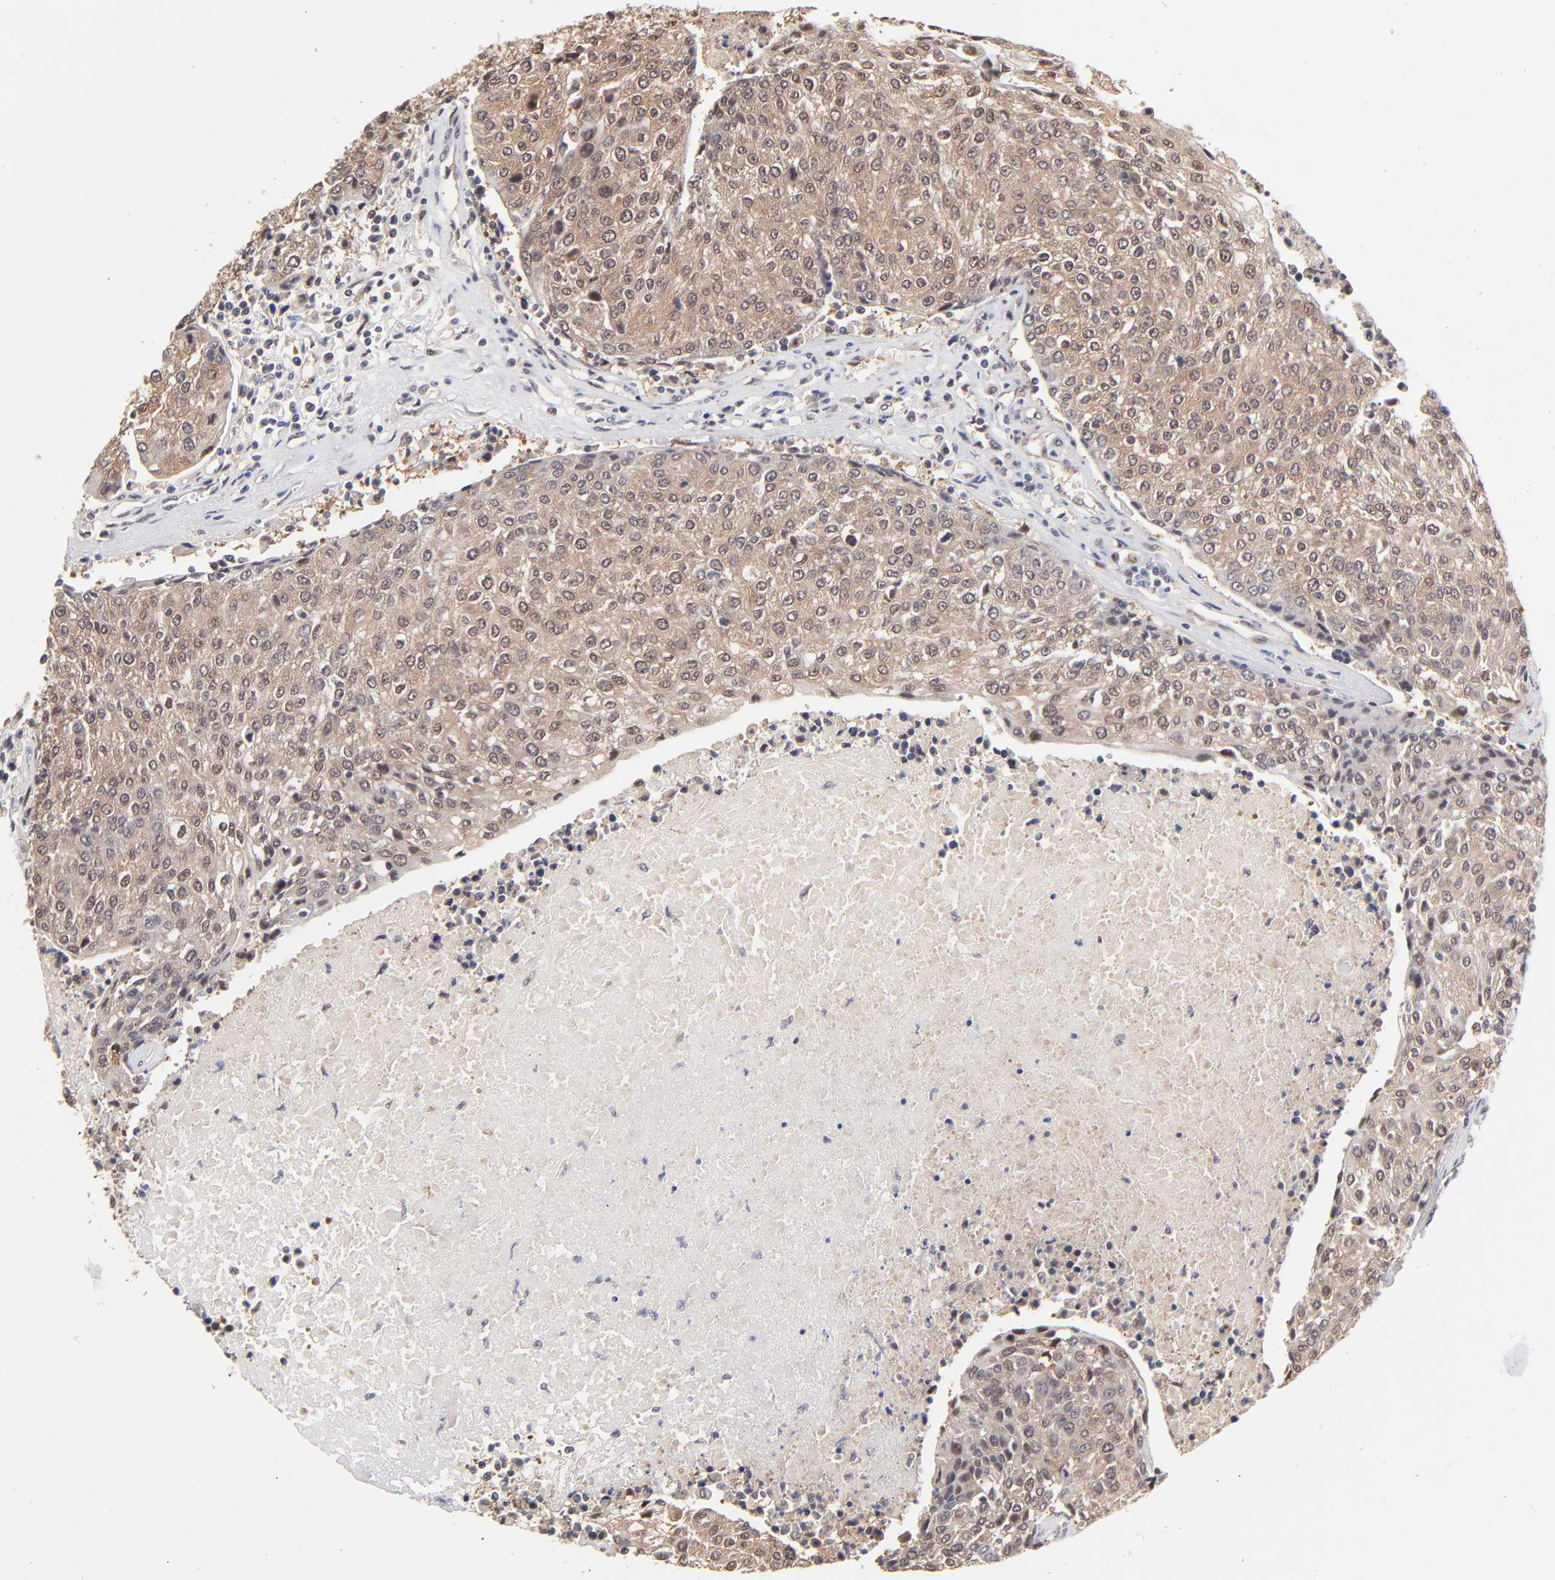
{"staining": {"intensity": "weak", "quantity": ">75%", "location": "cytoplasmic/membranous"}, "tissue": "urothelial cancer", "cell_type": "Tumor cells", "image_type": "cancer", "snomed": [{"axis": "morphology", "description": "Urothelial carcinoma, High grade"}, {"axis": "topography", "description": "Urinary bladder"}], "caption": "This is an image of IHC staining of urothelial cancer, which shows weak expression in the cytoplasmic/membranous of tumor cells.", "gene": "PSMC4", "patient": {"sex": "female", "age": 85}}